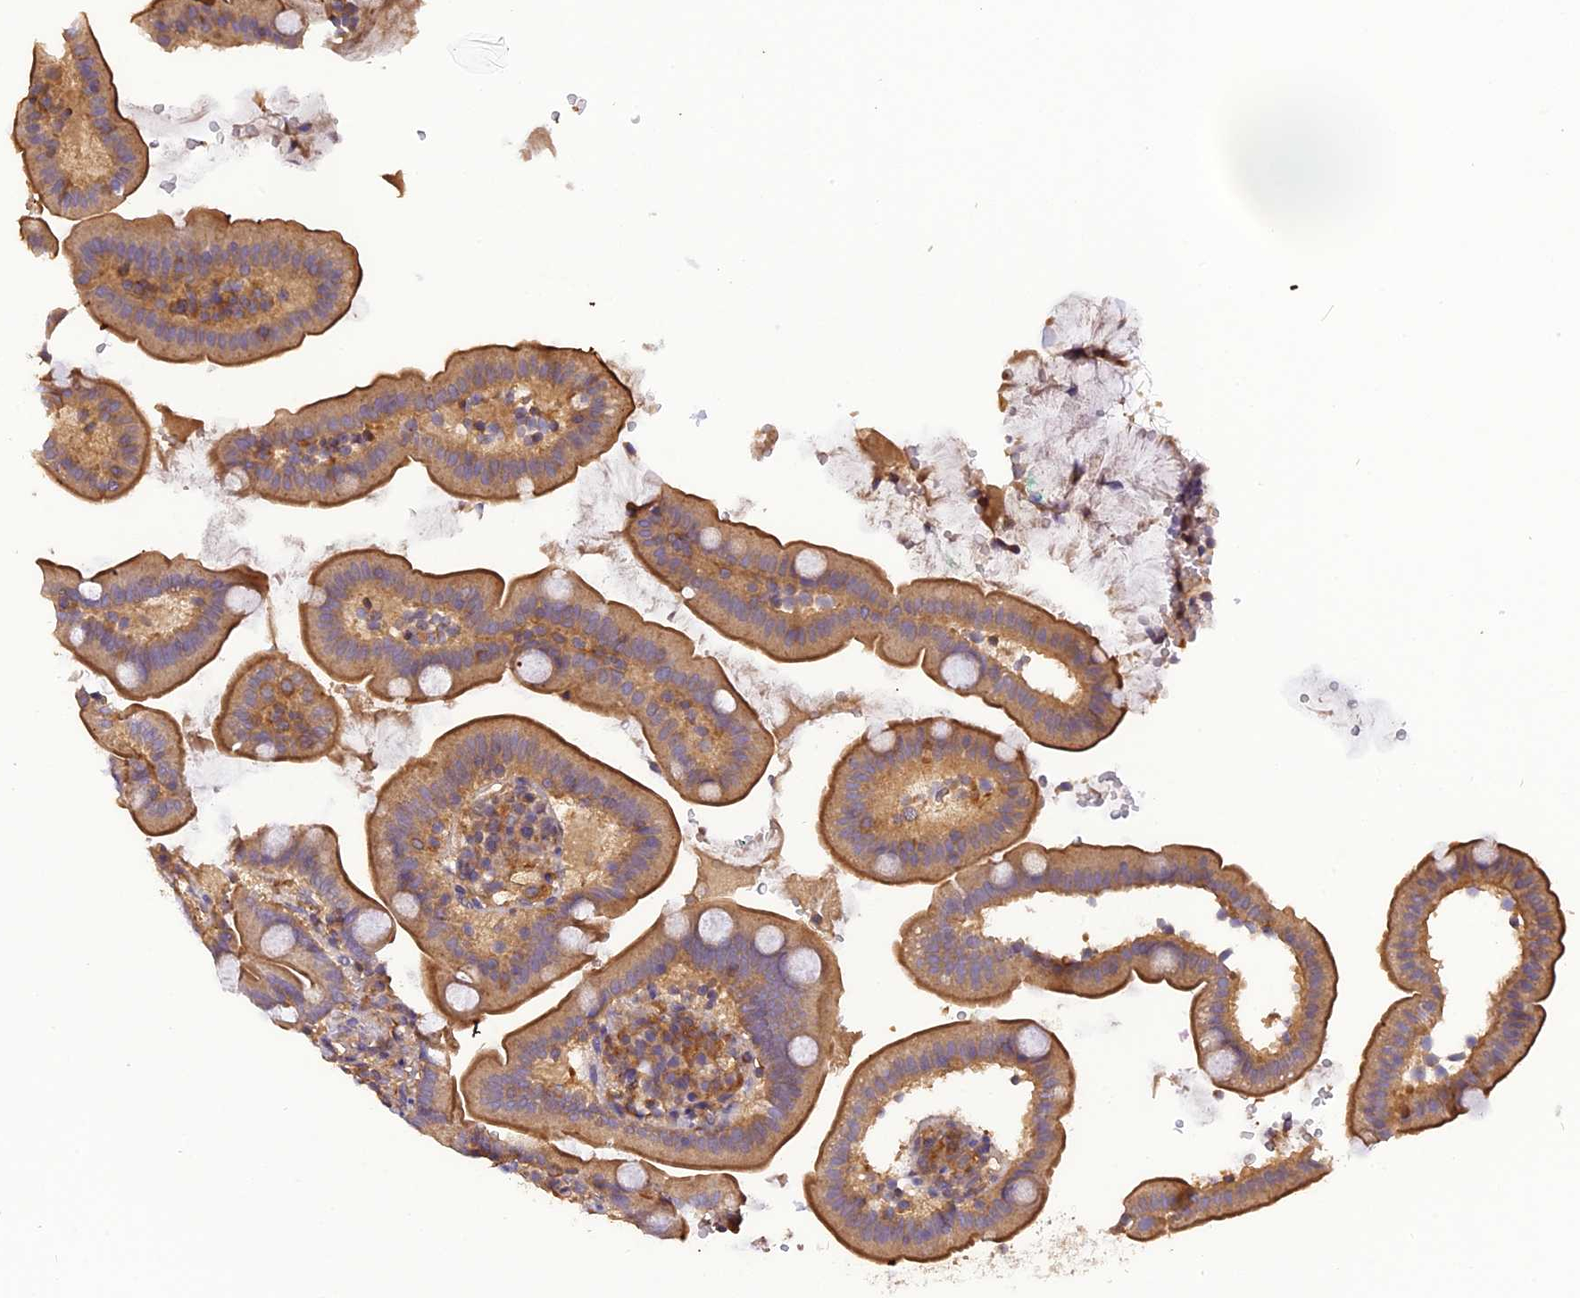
{"staining": {"intensity": "moderate", "quantity": ">75%", "location": "cytoplasmic/membranous"}, "tissue": "duodenum", "cell_type": "Glandular cells", "image_type": "normal", "snomed": [{"axis": "morphology", "description": "Normal tissue, NOS"}, {"axis": "topography", "description": "Duodenum"}], "caption": "Immunohistochemistry staining of normal duodenum, which displays medium levels of moderate cytoplasmic/membranous expression in about >75% of glandular cells indicating moderate cytoplasmic/membranous protein expression. The staining was performed using DAB (brown) for protein detection and nuclei were counterstained in hematoxylin (blue).", "gene": "STOML1", "patient": {"sex": "female", "age": 67}}